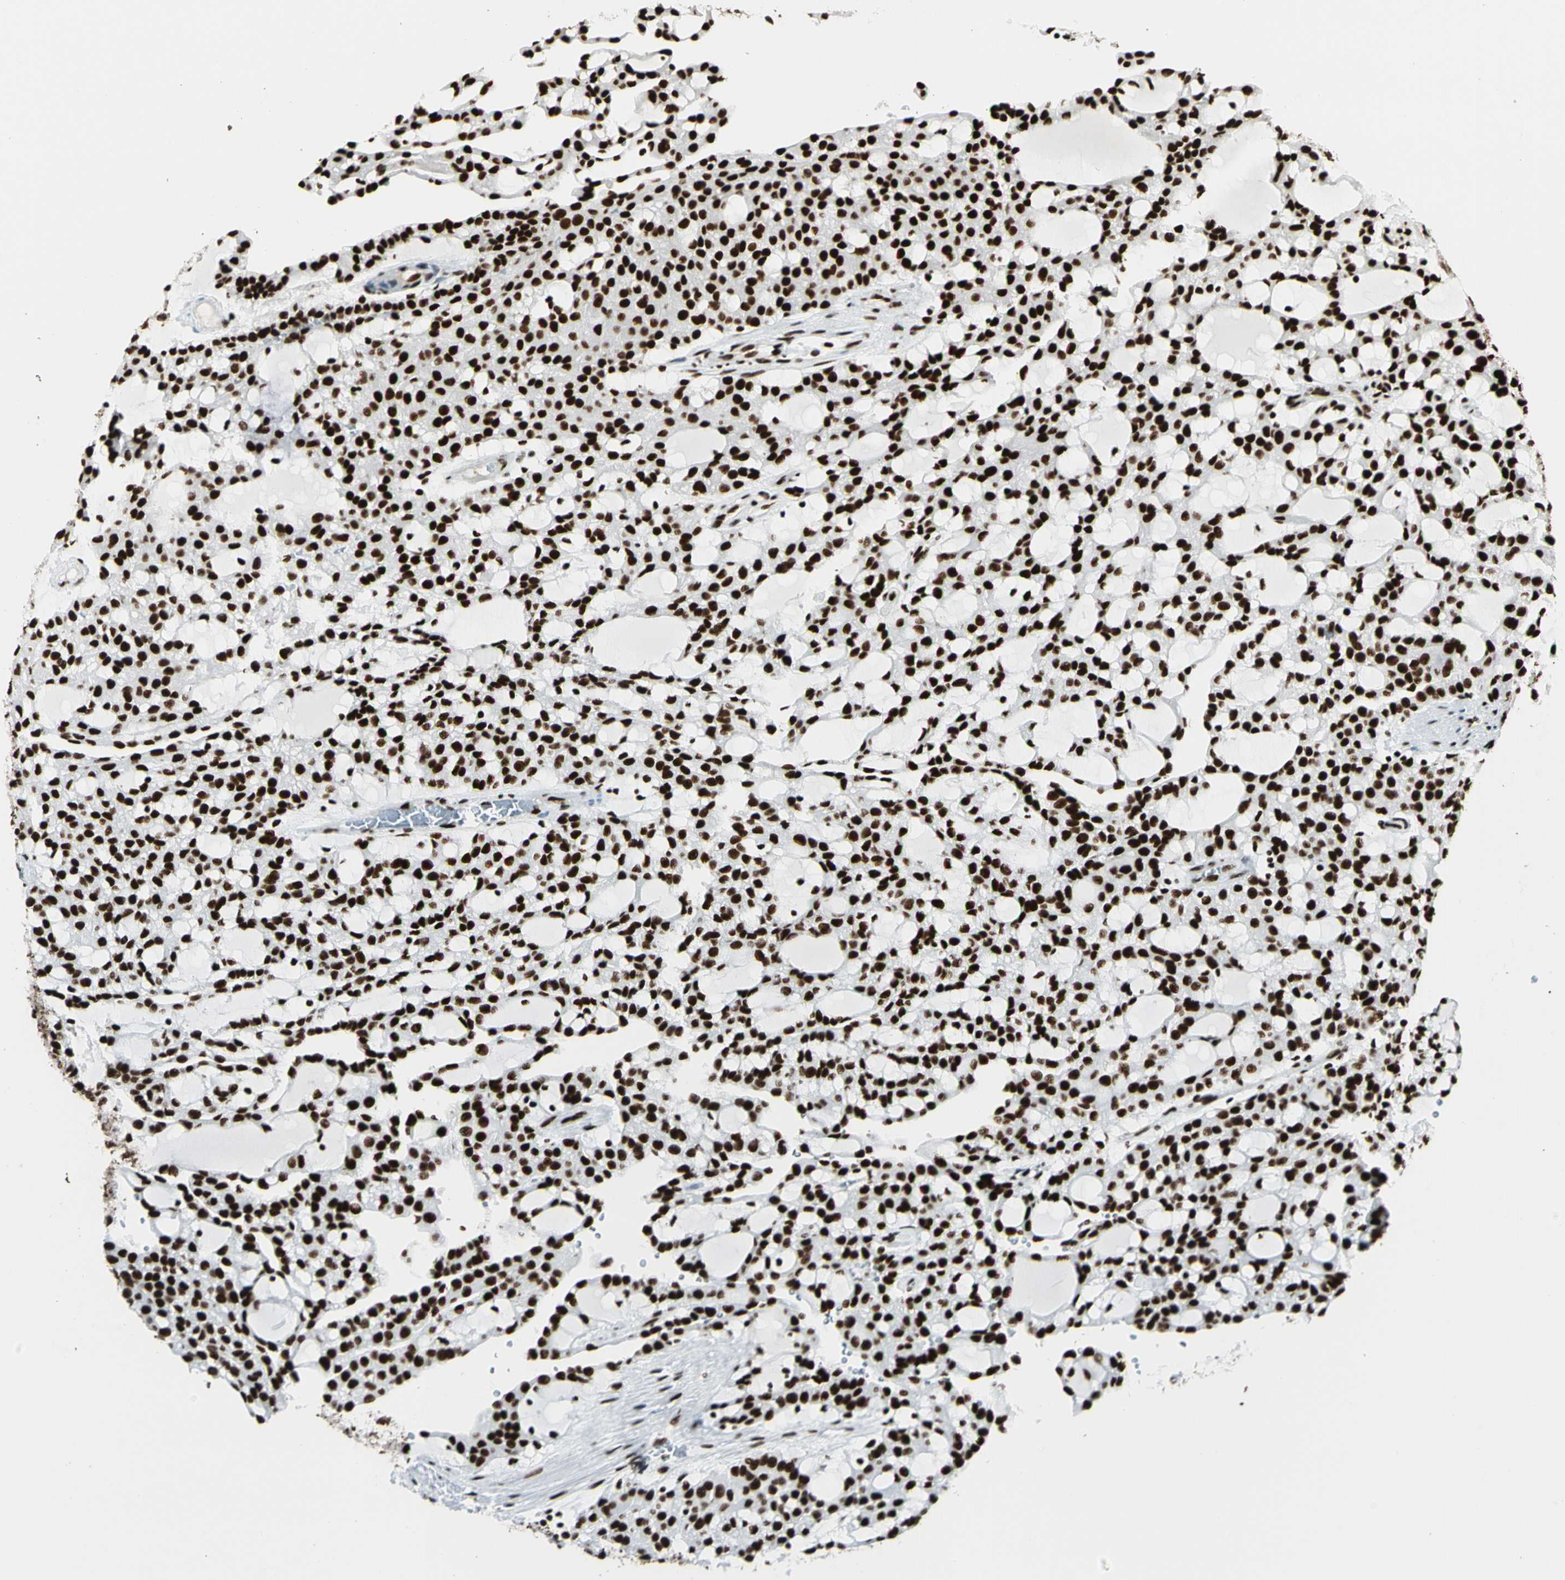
{"staining": {"intensity": "strong", "quantity": ">75%", "location": "nuclear"}, "tissue": "renal cancer", "cell_type": "Tumor cells", "image_type": "cancer", "snomed": [{"axis": "morphology", "description": "Adenocarcinoma, NOS"}, {"axis": "topography", "description": "Kidney"}], "caption": "Renal cancer tissue reveals strong nuclear staining in about >75% of tumor cells (DAB (3,3'-diaminobenzidine) IHC with brightfield microscopy, high magnification).", "gene": "CCAR1", "patient": {"sex": "male", "age": 63}}